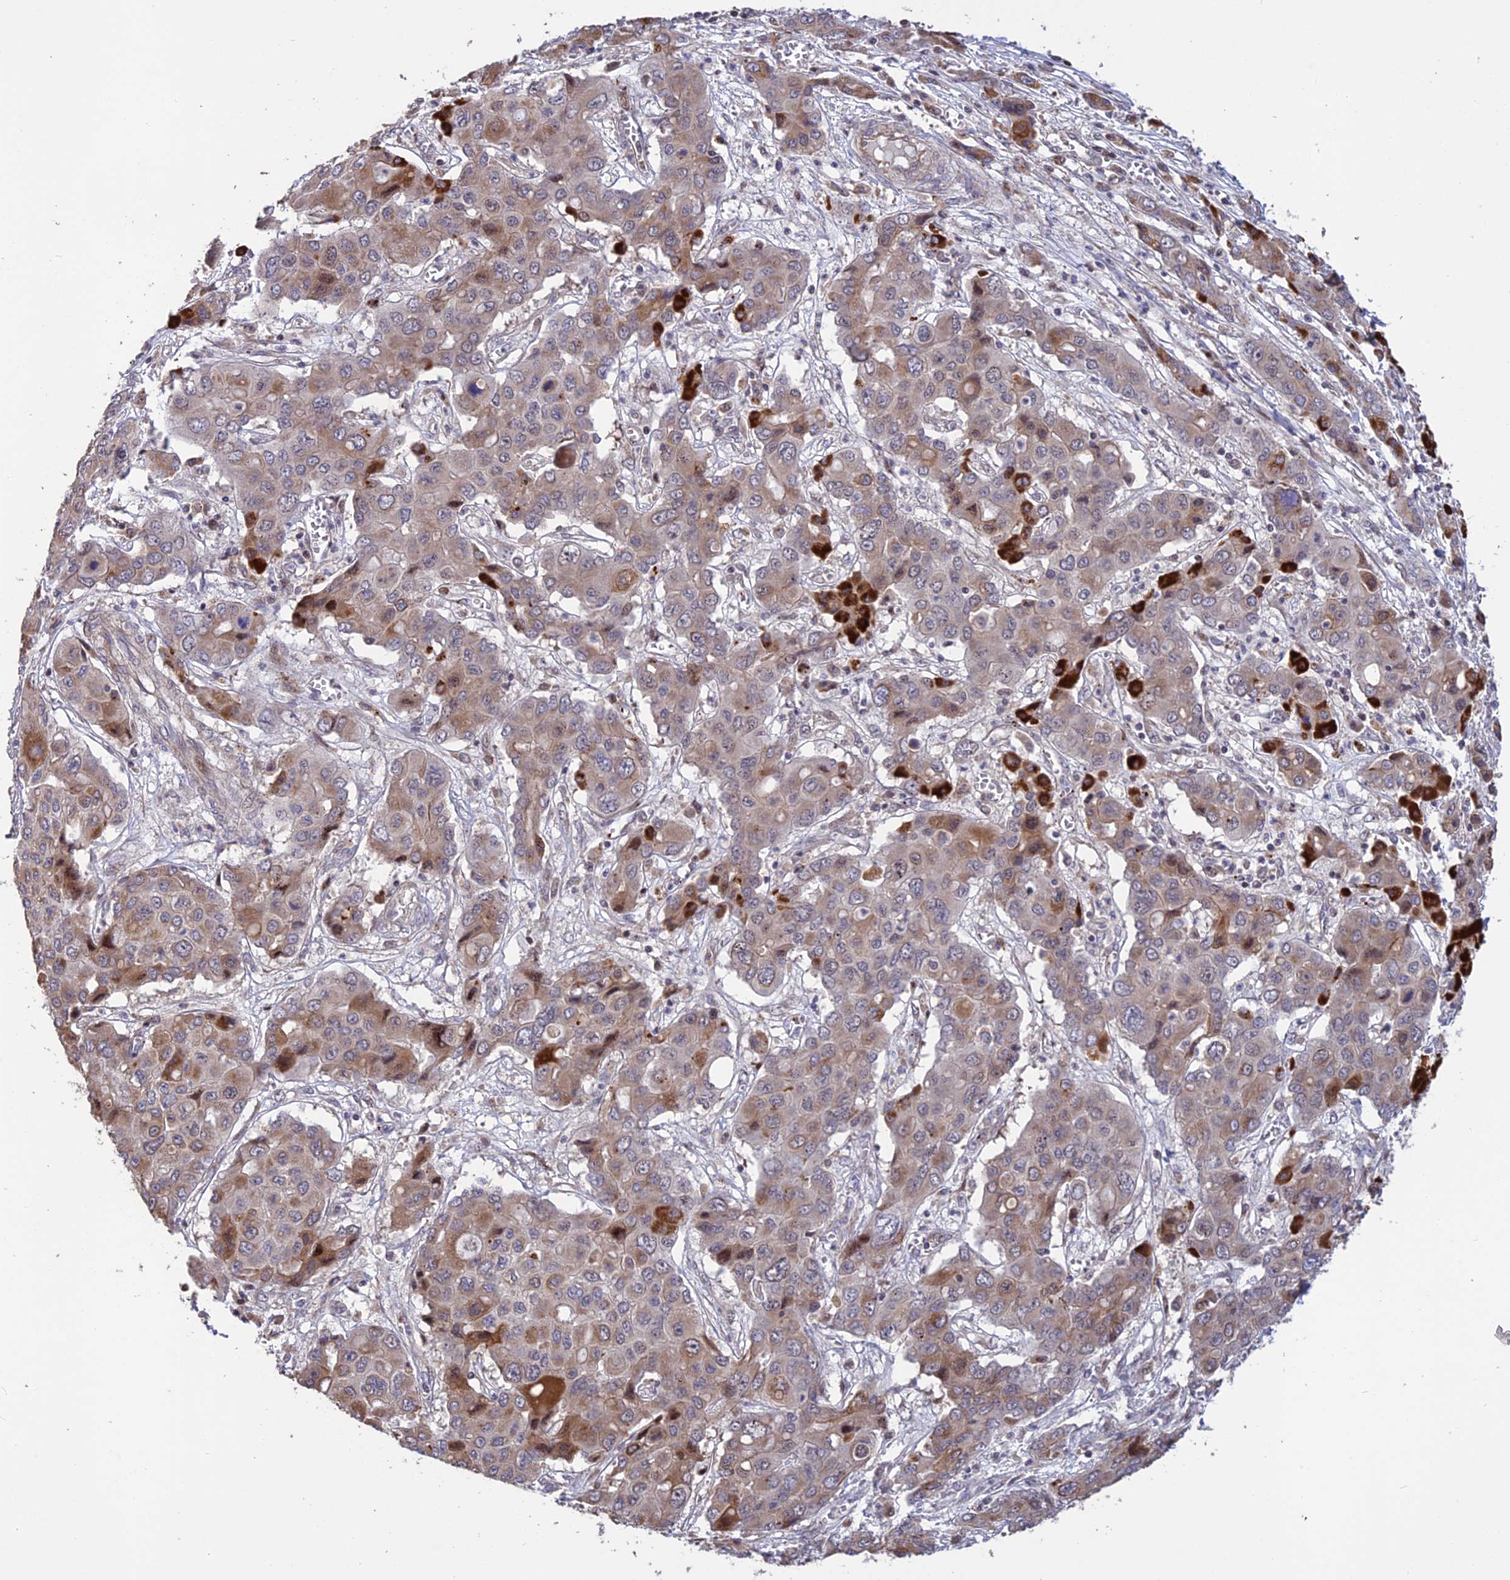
{"staining": {"intensity": "strong", "quantity": "<25%", "location": "cytoplasmic/membranous"}, "tissue": "liver cancer", "cell_type": "Tumor cells", "image_type": "cancer", "snomed": [{"axis": "morphology", "description": "Cholangiocarcinoma"}, {"axis": "topography", "description": "Liver"}], "caption": "Liver cancer stained with a protein marker shows strong staining in tumor cells.", "gene": "SPG21", "patient": {"sex": "male", "age": 67}}